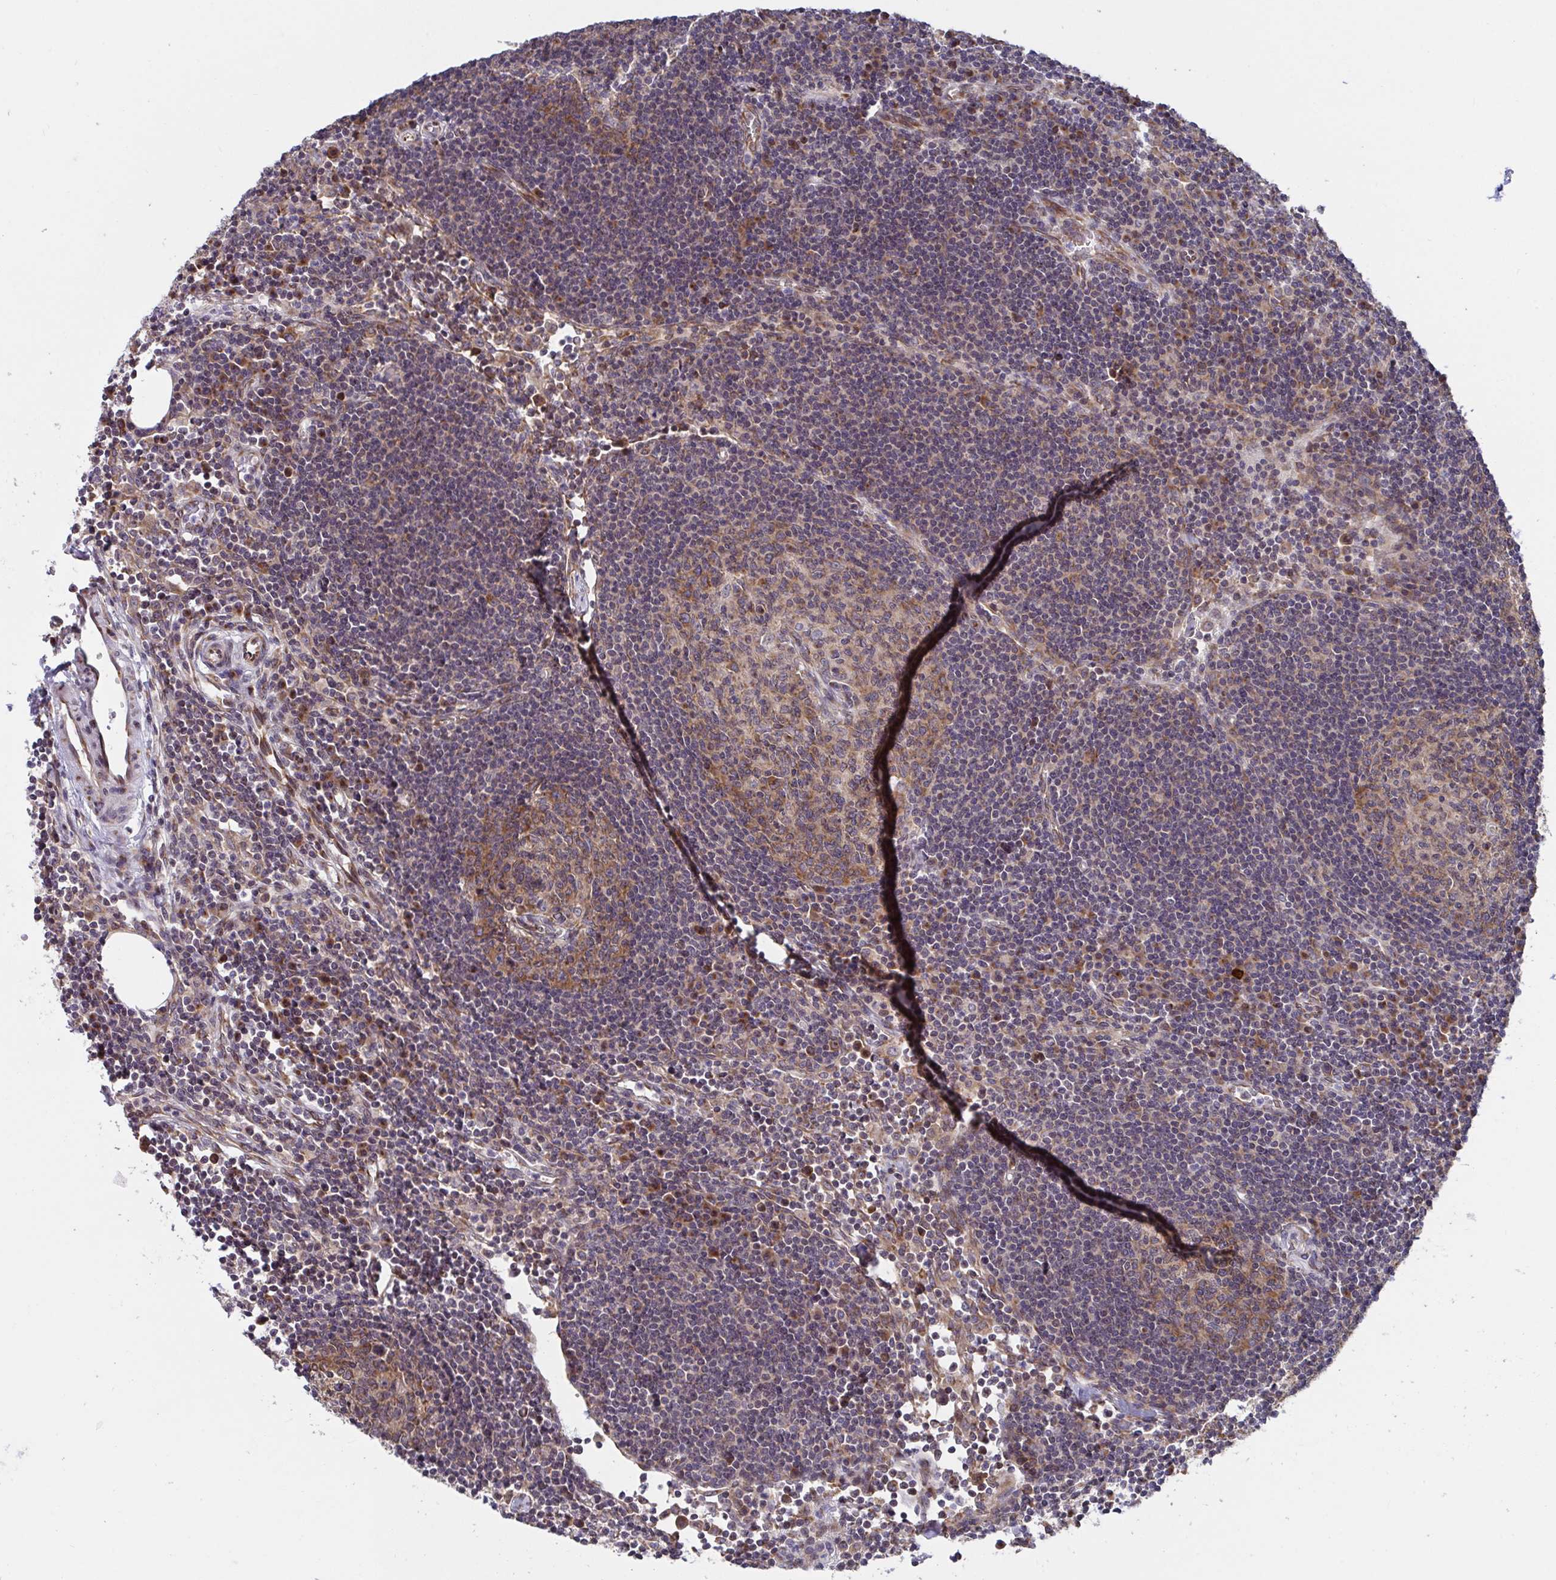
{"staining": {"intensity": "moderate", "quantity": "25%-75%", "location": "cytoplasmic/membranous"}, "tissue": "lymph node", "cell_type": "Germinal center cells", "image_type": "normal", "snomed": [{"axis": "morphology", "description": "Normal tissue, NOS"}, {"axis": "topography", "description": "Lymph node"}], "caption": "Unremarkable lymph node reveals moderate cytoplasmic/membranous staining in approximately 25%-75% of germinal center cells.", "gene": "ATP5MJ", "patient": {"sex": "male", "age": 67}}